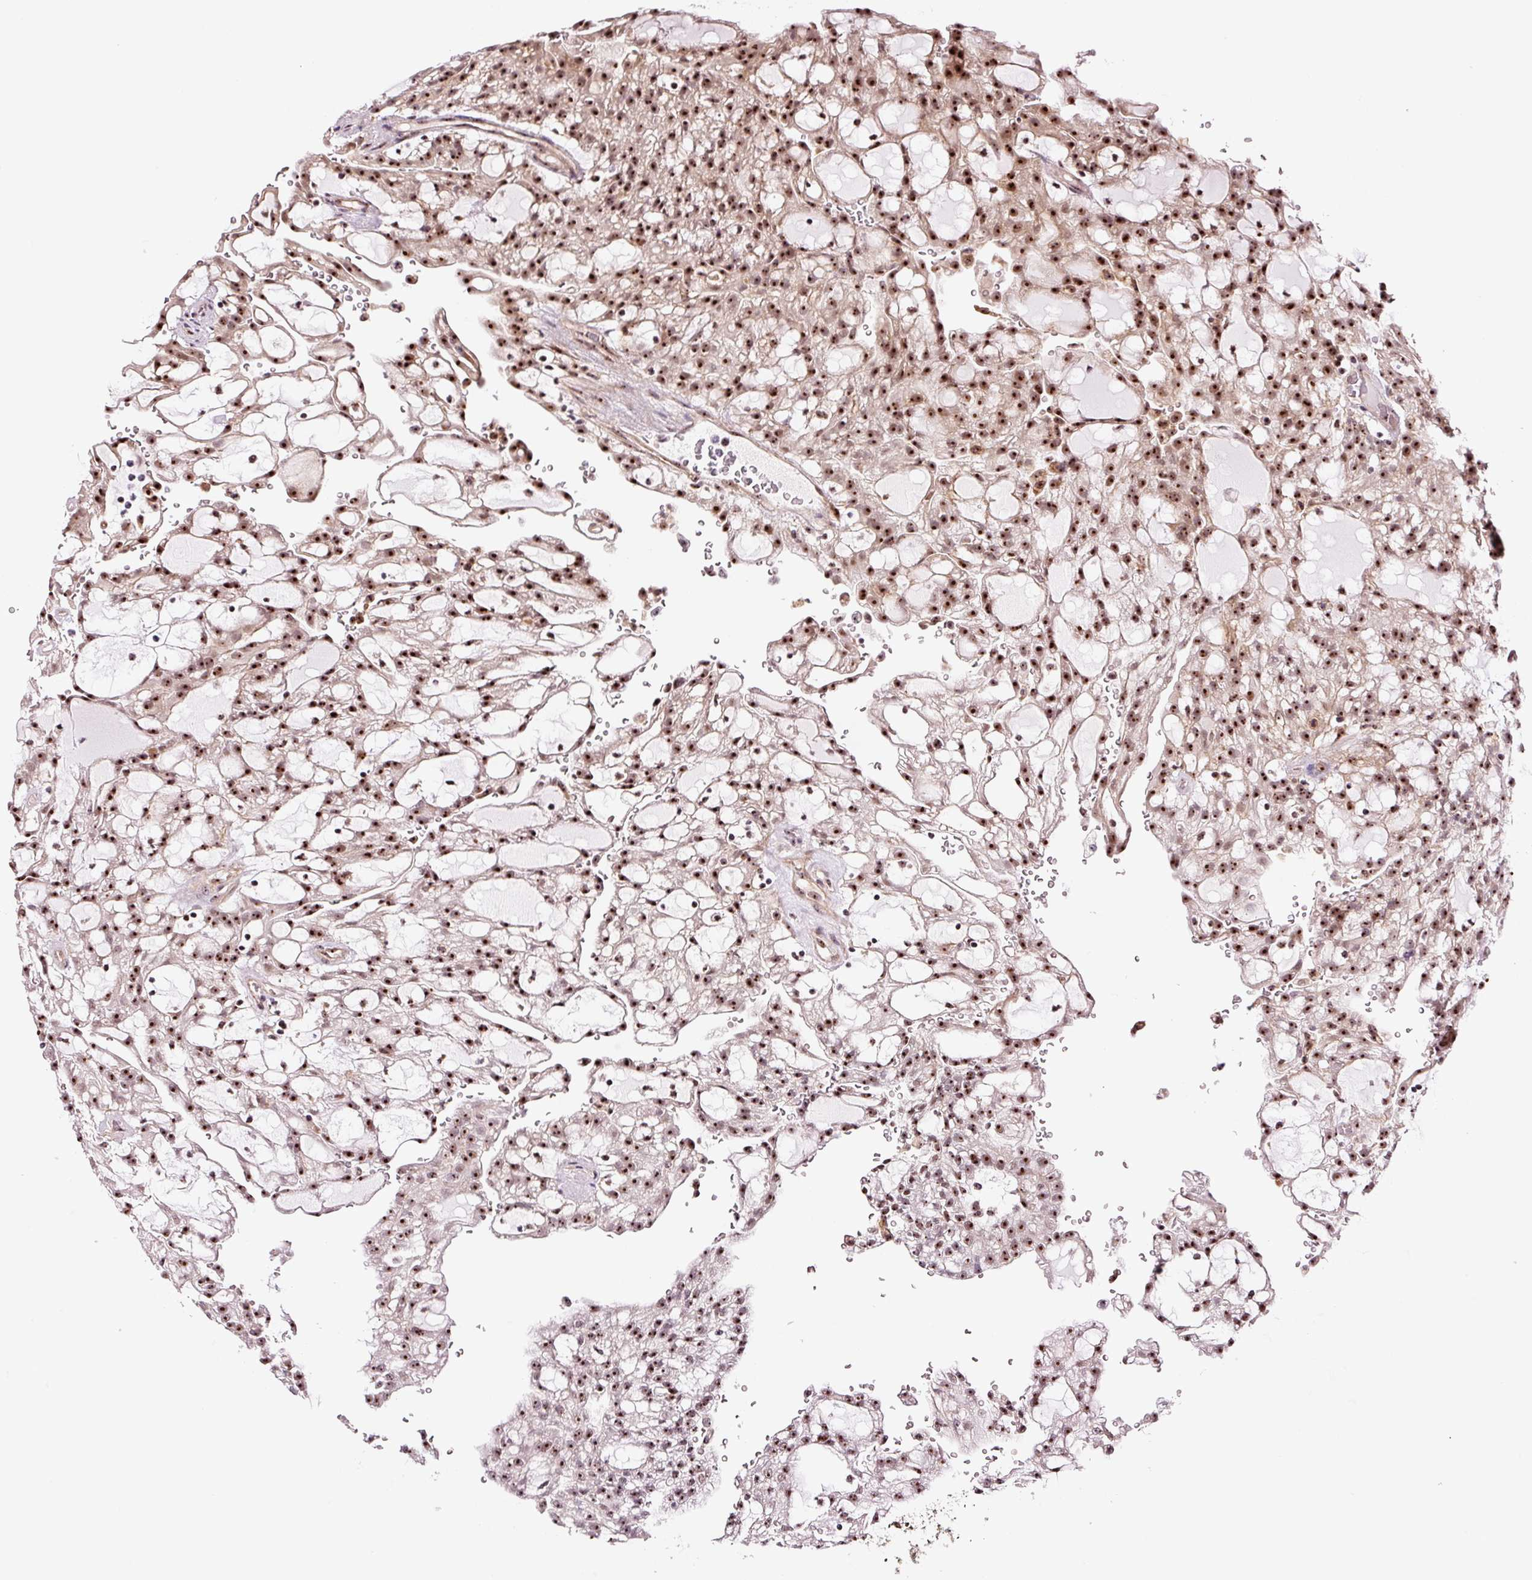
{"staining": {"intensity": "strong", "quantity": ">75%", "location": "nuclear"}, "tissue": "renal cancer", "cell_type": "Tumor cells", "image_type": "cancer", "snomed": [{"axis": "morphology", "description": "Adenocarcinoma, NOS"}, {"axis": "topography", "description": "Kidney"}], "caption": "Adenocarcinoma (renal) stained for a protein (brown) displays strong nuclear positive positivity in approximately >75% of tumor cells.", "gene": "GNL3", "patient": {"sex": "male", "age": 63}}